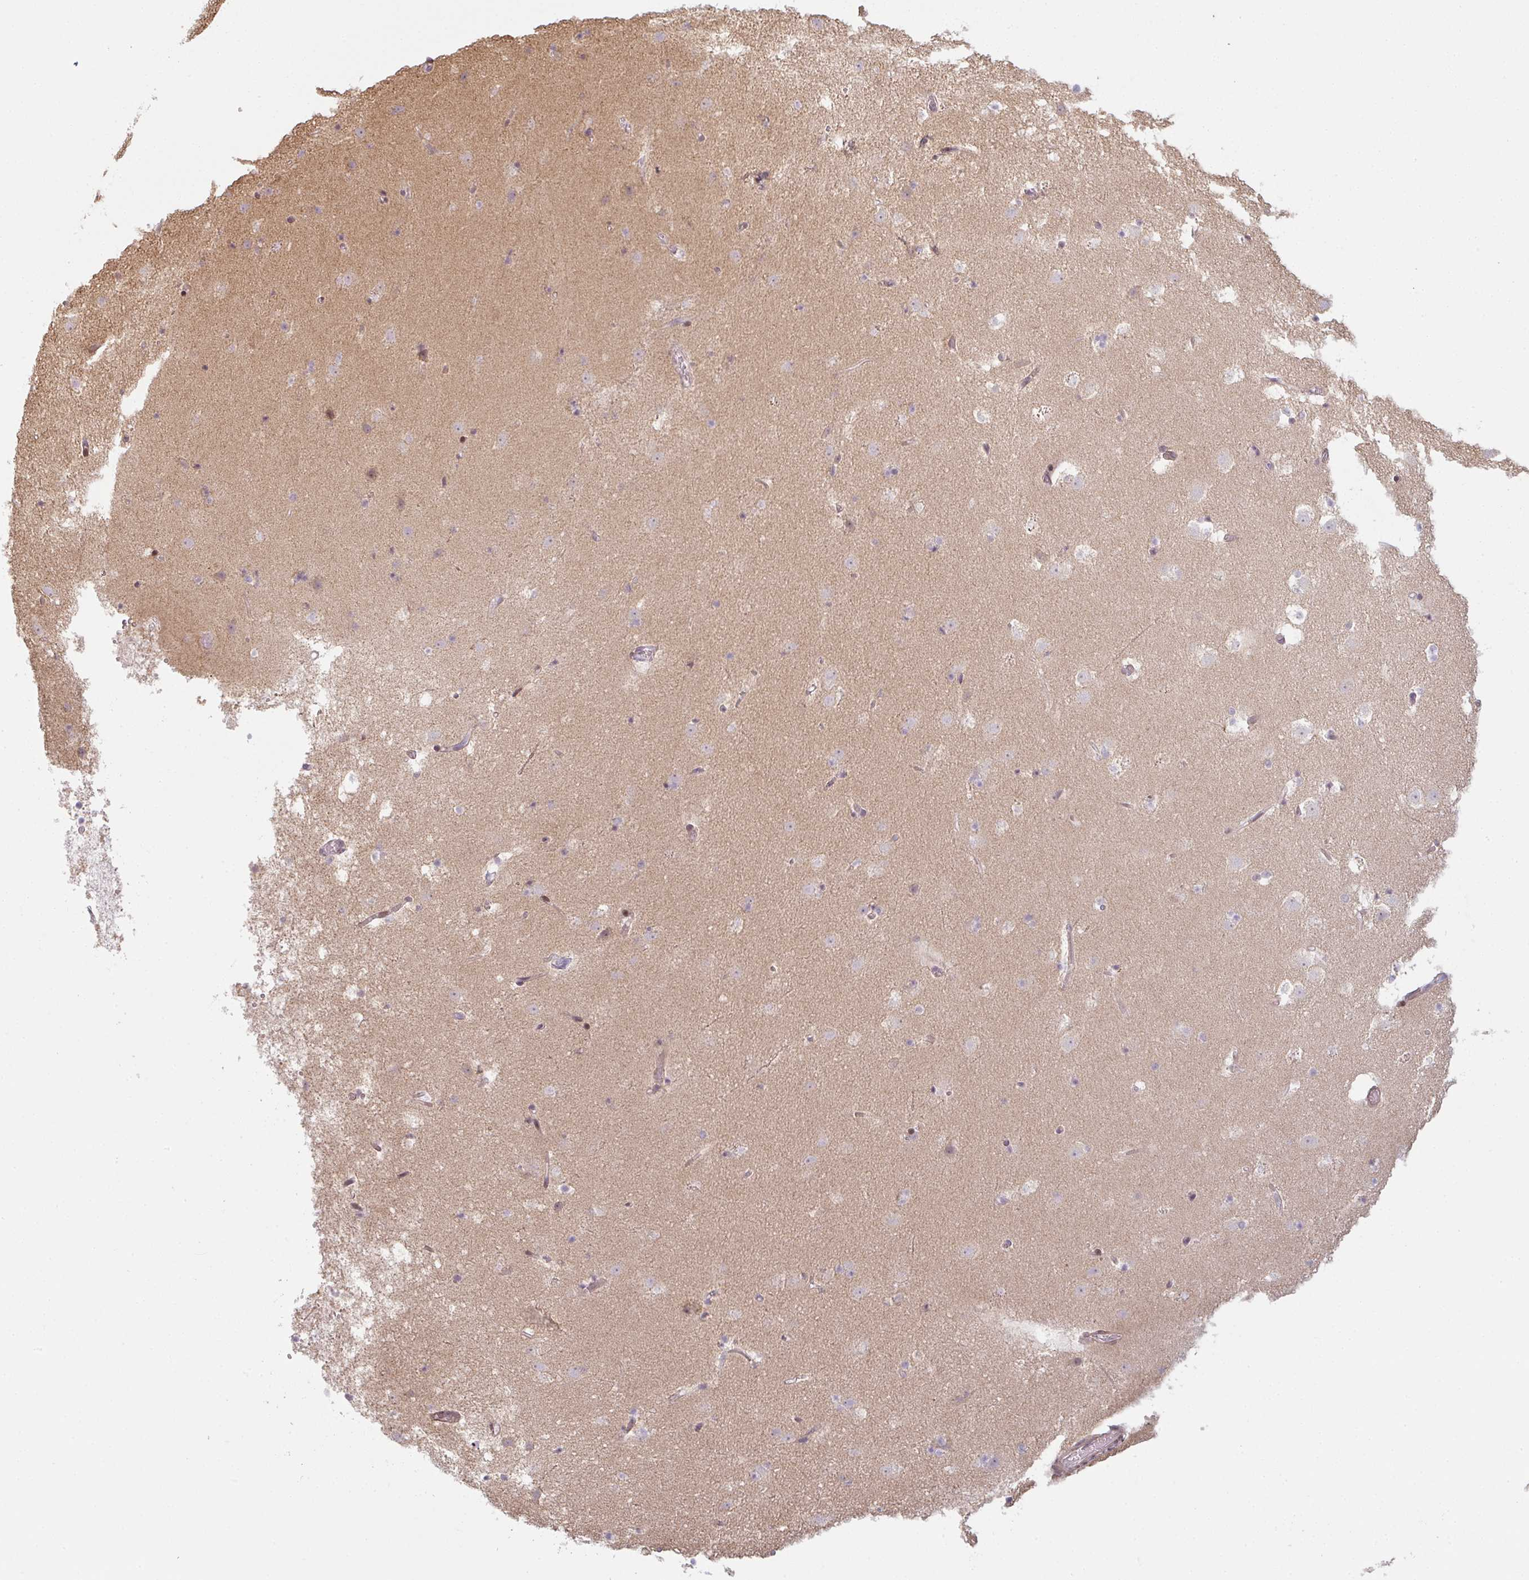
{"staining": {"intensity": "negative", "quantity": "none", "location": "none"}, "tissue": "caudate", "cell_type": "Glial cells", "image_type": "normal", "snomed": [{"axis": "morphology", "description": "Normal tissue, NOS"}, {"axis": "topography", "description": "Lateral ventricle wall"}], "caption": "Protein analysis of unremarkable caudate exhibits no significant positivity in glial cells.", "gene": "TMEM237", "patient": {"sex": "male", "age": 37}}